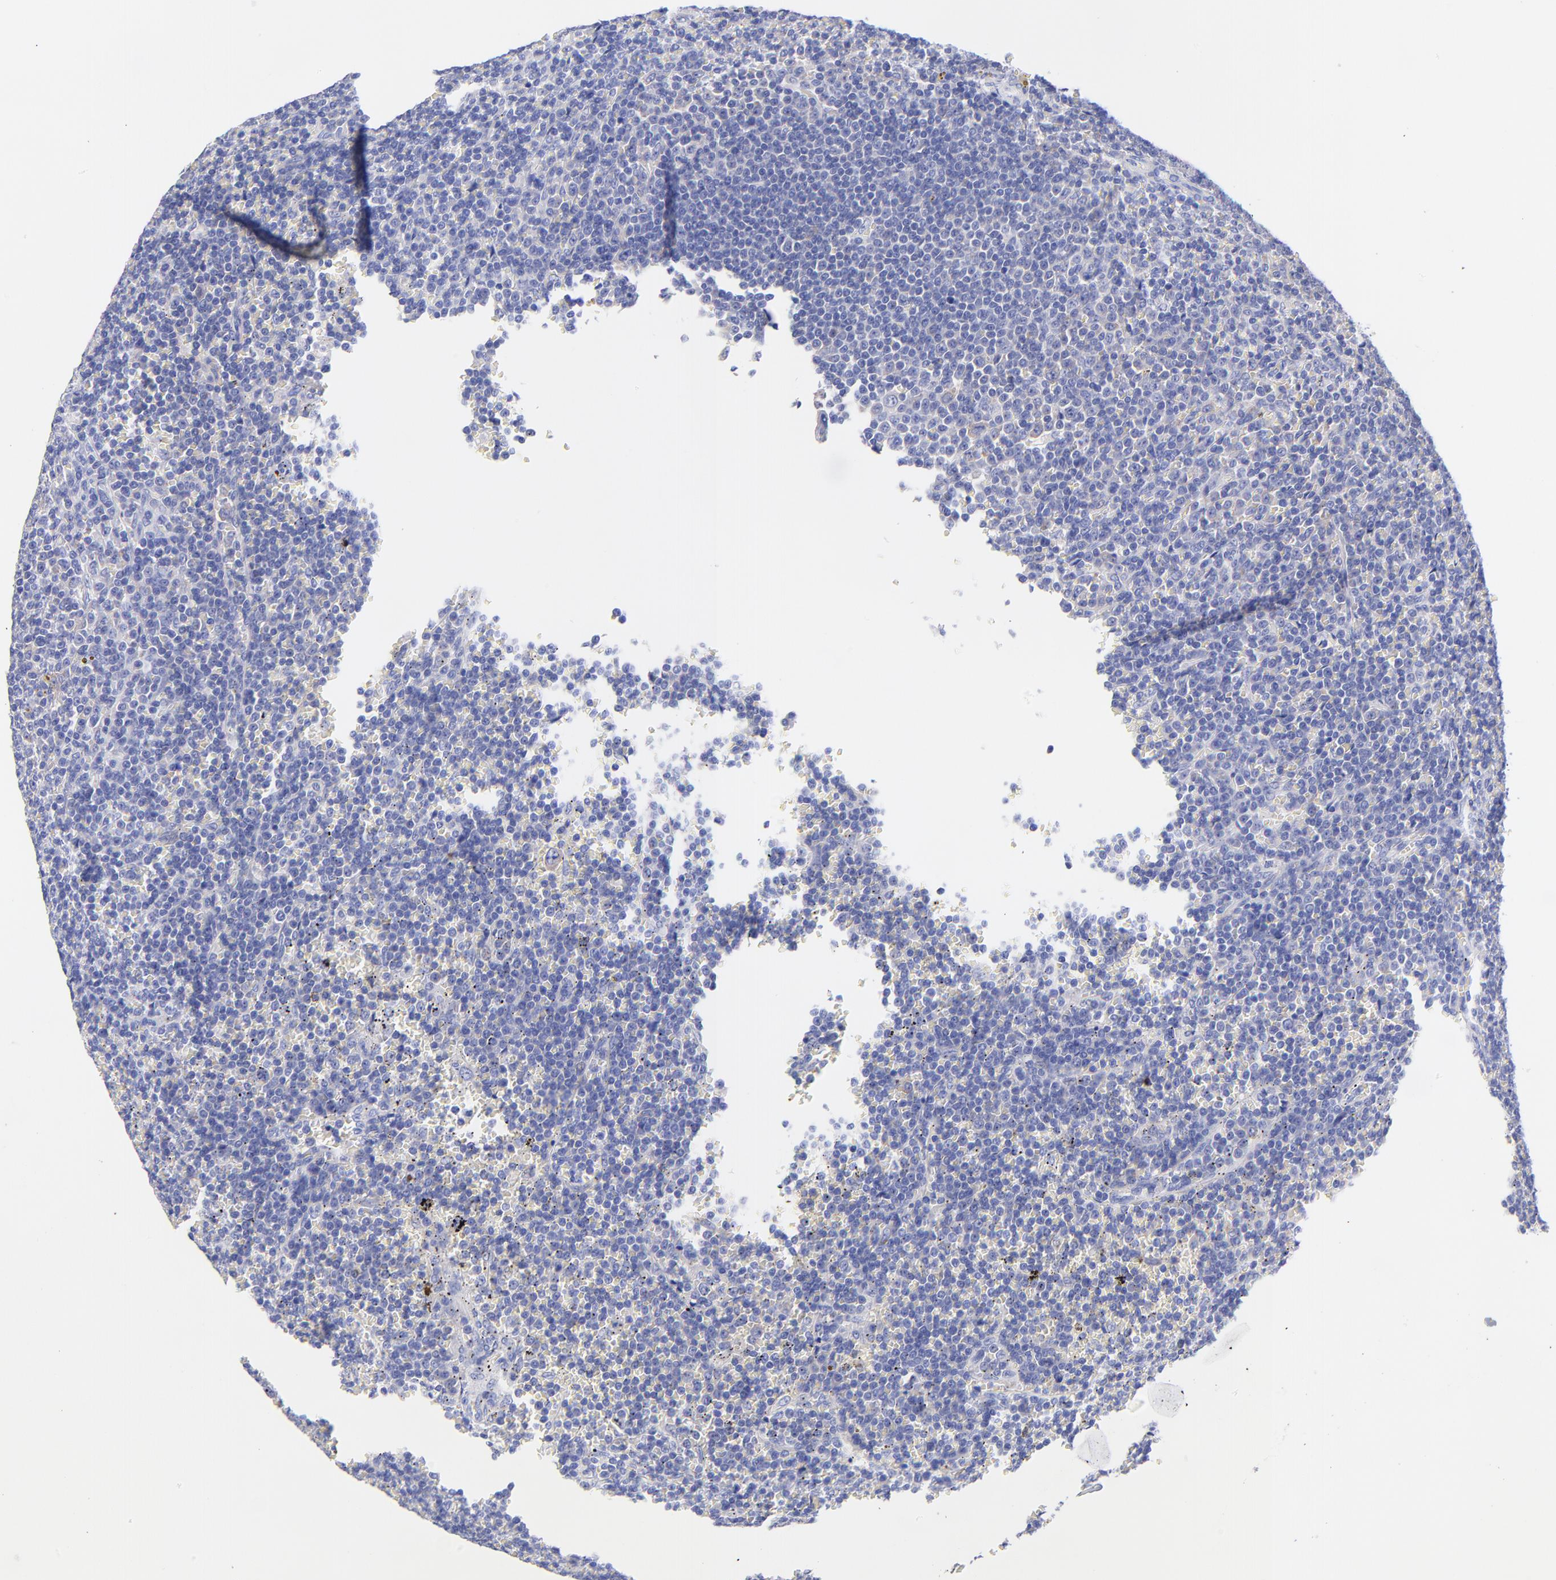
{"staining": {"intensity": "negative", "quantity": "none", "location": "none"}, "tissue": "lymphoma", "cell_type": "Tumor cells", "image_type": "cancer", "snomed": [{"axis": "morphology", "description": "Malignant lymphoma, non-Hodgkin's type, Low grade"}, {"axis": "topography", "description": "Spleen"}], "caption": "DAB (3,3'-diaminobenzidine) immunohistochemical staining of human lymphoma exhibits no significant expression in tumor cells. (Brightfield microscopy of DAB (3,3'-diaminobenzidine) IHC at high magnification).", "gene": "GPHN", "patient": {"sex": "male", "age": 80}}